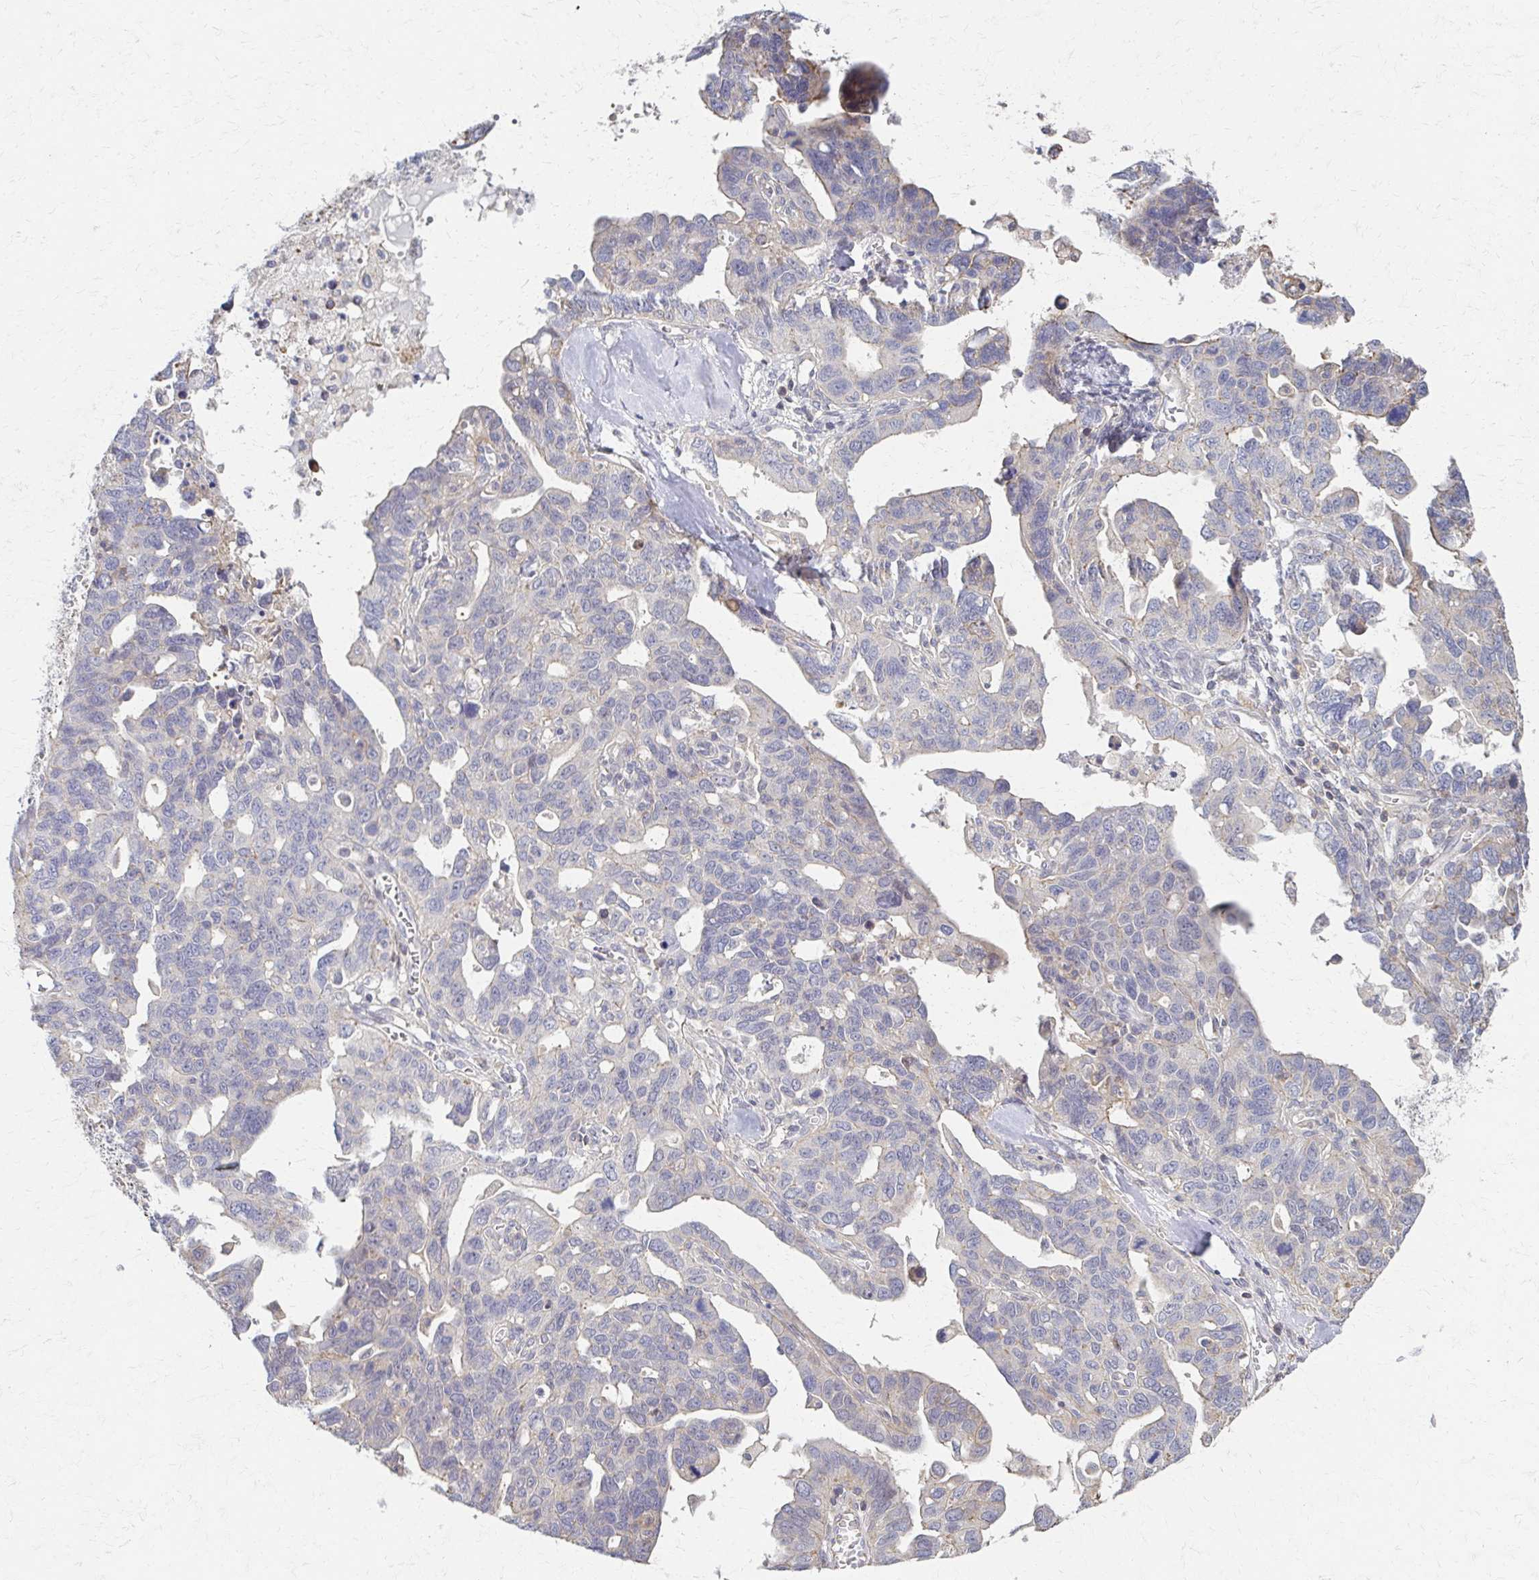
{"staining": {"intensity": "negative", "quantity": "none", "location": "none"}, "tissue": "ovarian cancer", "cell_type": "Tumor cells", "image_type": "cancer", "snomed": [{"axis": "morphology", "description": "Cystadenocarcinoma, serous, NOS"}, {"axis": "topography", "description": "Ovary"}], "caption": "Ovarian serous cystadenocarcinoma stained for a protein using IHC shows no staining tumor cells.", "gene": "EOLA2", "patient": {"sex": "female", "age": 69}}